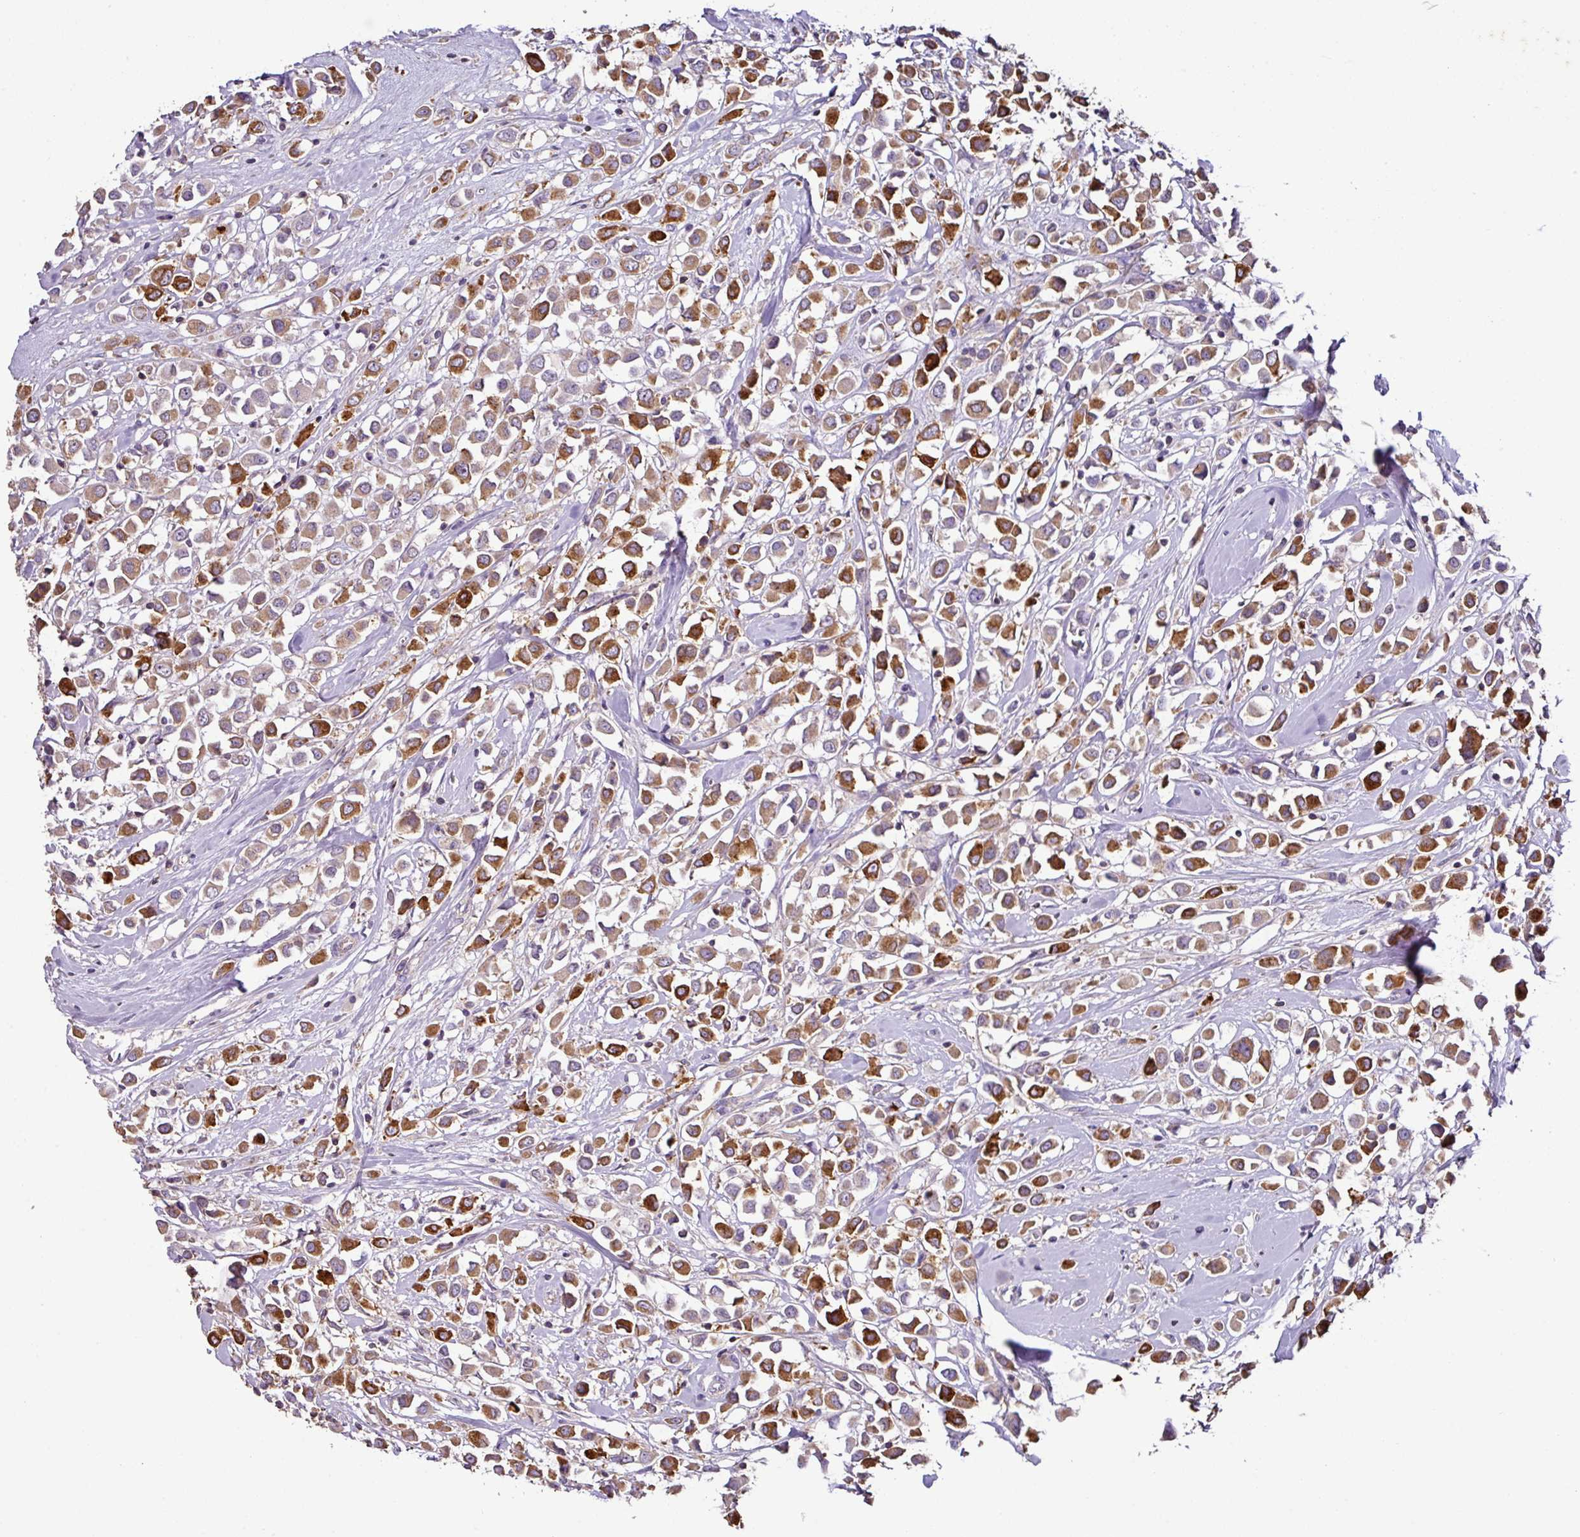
{"staining": {"intensity": "strong", "quantity": ">75%", "location": "cytoplasmic/membranous"}, "tissue": "breast cancer", "cell_type": "Tumor cells", "image_type": "cancer", "snomed": [{"axis": "morphology", "description": "Duct carcinoma"}, {"axis": "topography", "description": "Breast"}], "caption": "The immunohistochemical stain shows strong cytoplasmic/membranous positivity in tumor cells of breast cancer (intraductal carcinoma) tissue. The protein is shown in brown color, while the nuclei are stained blue.", "gene": "AGR3", "patient": {"sex": "female", "age": 61}}